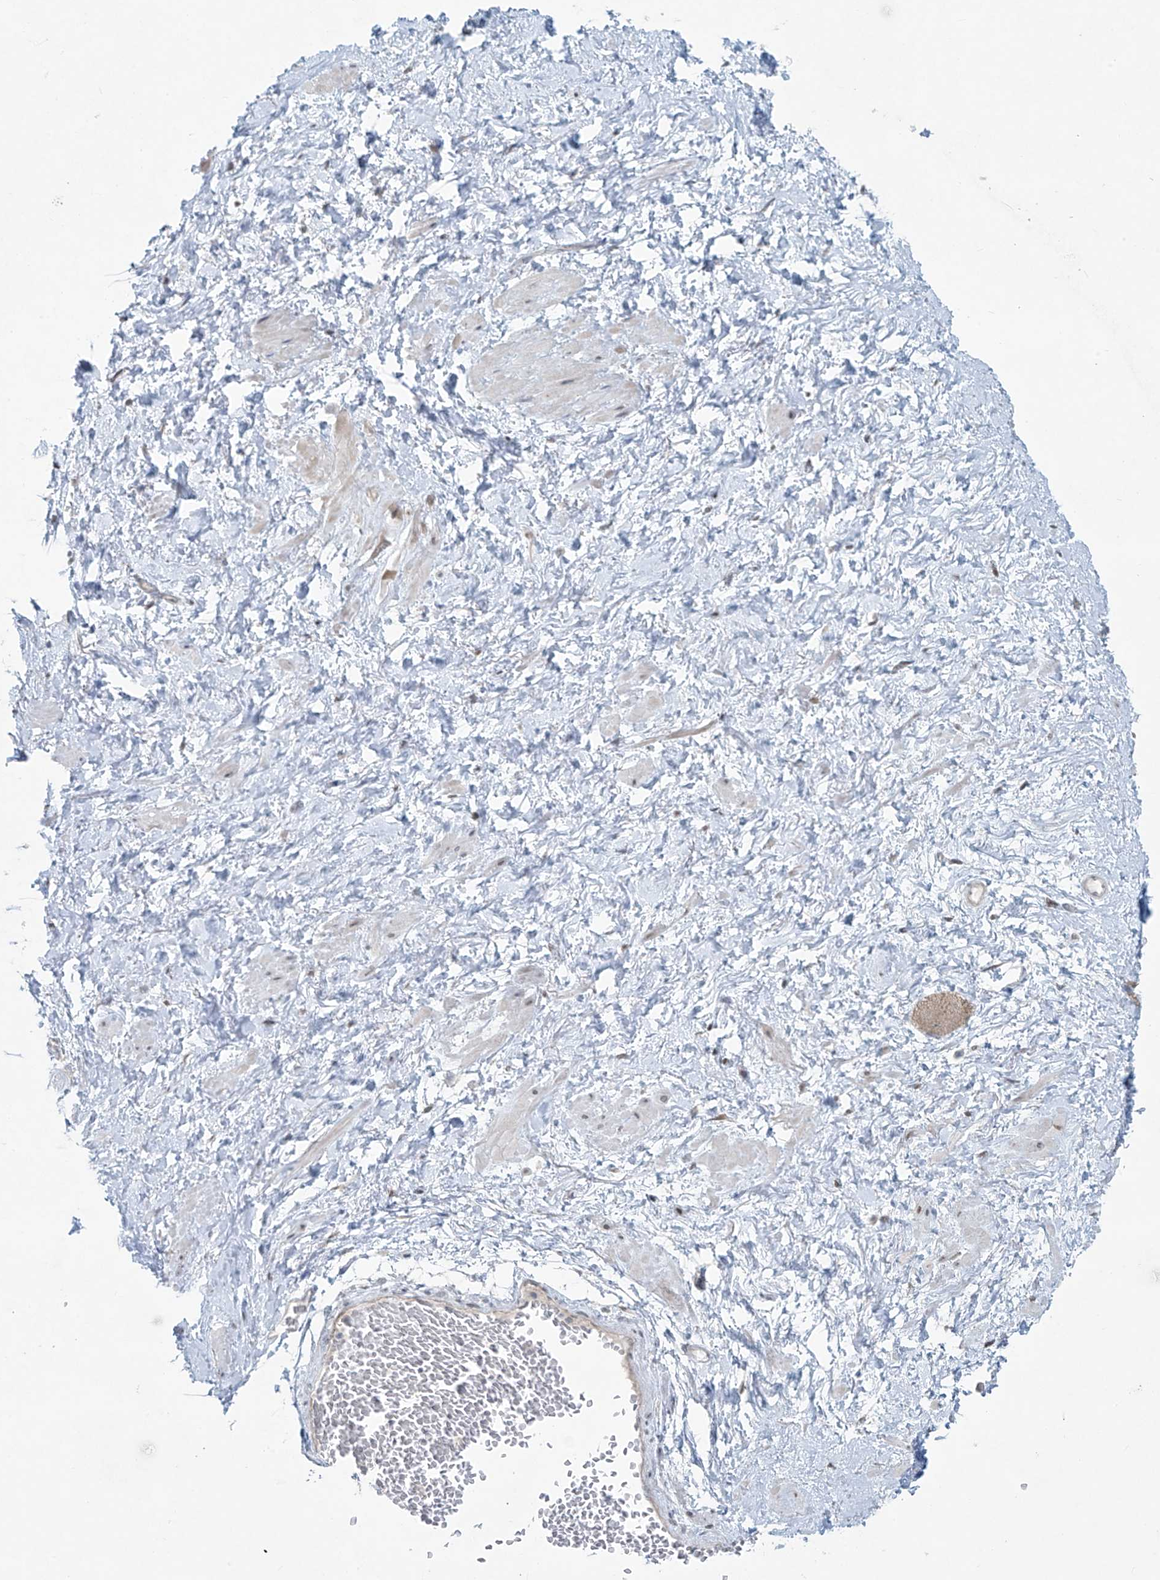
{"staining": {"intensity": "weak", "quantity": ">75%", "location": "cytoplasmic/membranous,nuclear"}, "tissue": "adipose tissue", "cell_type": "Adipocytes", "image_type": "normal", "snomed": [{"axis": "morphology", "description": "Normal tissue, NOS"}, {"axis": "morphology", "description": "Adenocarcinoma, Low grade"}, {"axis": "topography", "description": "Prostate"}, {"axis": "topography", "description": "Peripheral nerve tissue"}], "caption": "An immunohistochemistry (IHC) image of unremarkable tissue is shown. Protein staining in brown highlights weak cytoplasmic/membranous,nuclear positivity in adipose tissue within adipocytes. The staining is performed using DAB brown chromogen to label protein expression. The nuclei are counter-stained blue using hematoxylin.", "gene": "PPAT", "patient": {"sex": "male", "age": 63}}